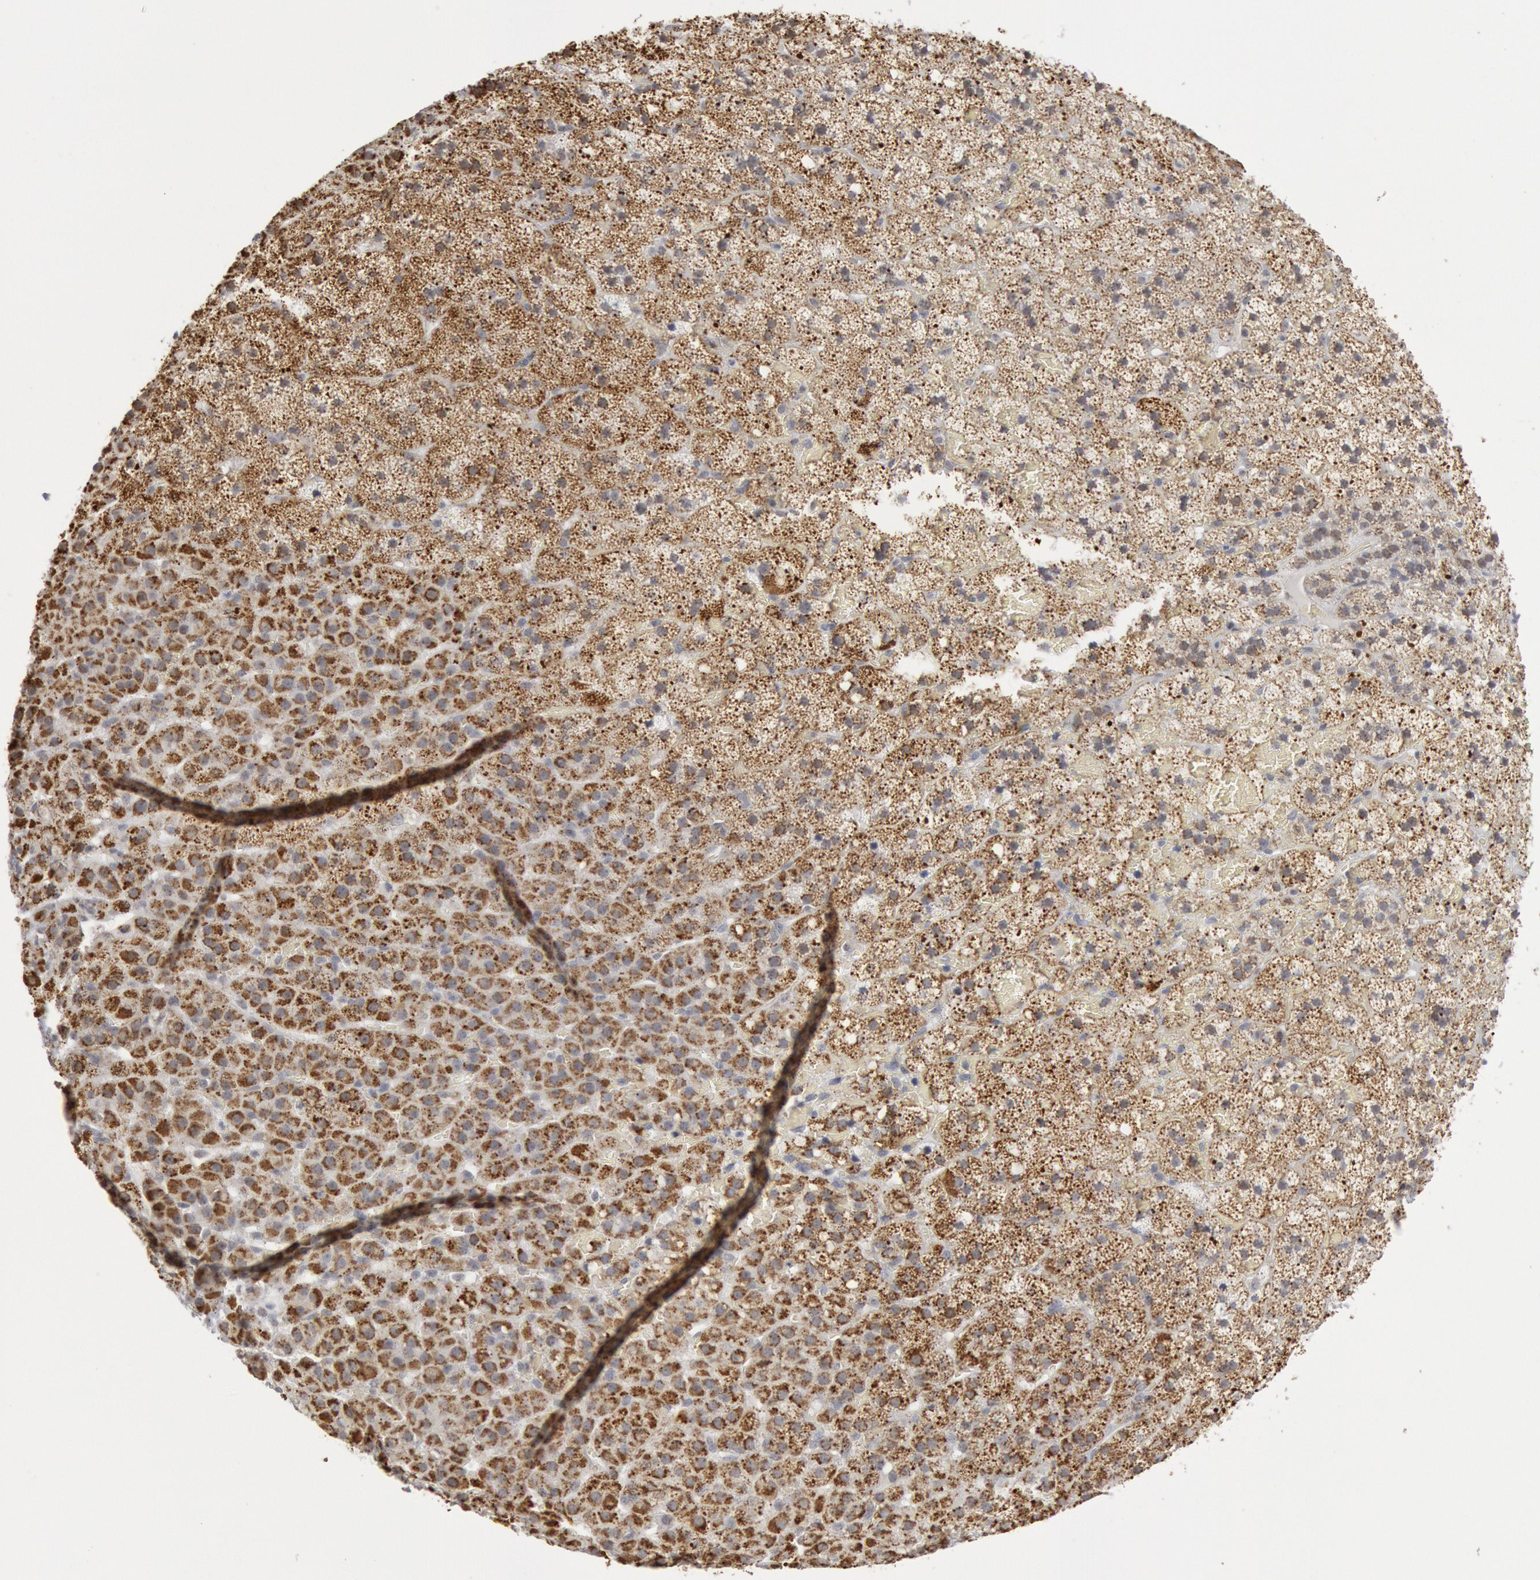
{"staining": {"intensity": "moderate", "quantity": ">75%", "location": "cytoplasmic/membranous"}, "tissue": "adrenal gland", "cell_type": "Glandular cells", "image_type": "normal", "snomed": [{"axis": "morphology", "description": "Normal tissue, NOS"}, {"axis": "topography", "description": "Adrenal gland"}], "caption": "This image shows IHC staining of normal human adrenal gland, with medium moderate cytoplasmic/membranous staining in about >75% of glandular cells.", "gene": "CASP9", "patient": {"sex": "male", "age": 35}}